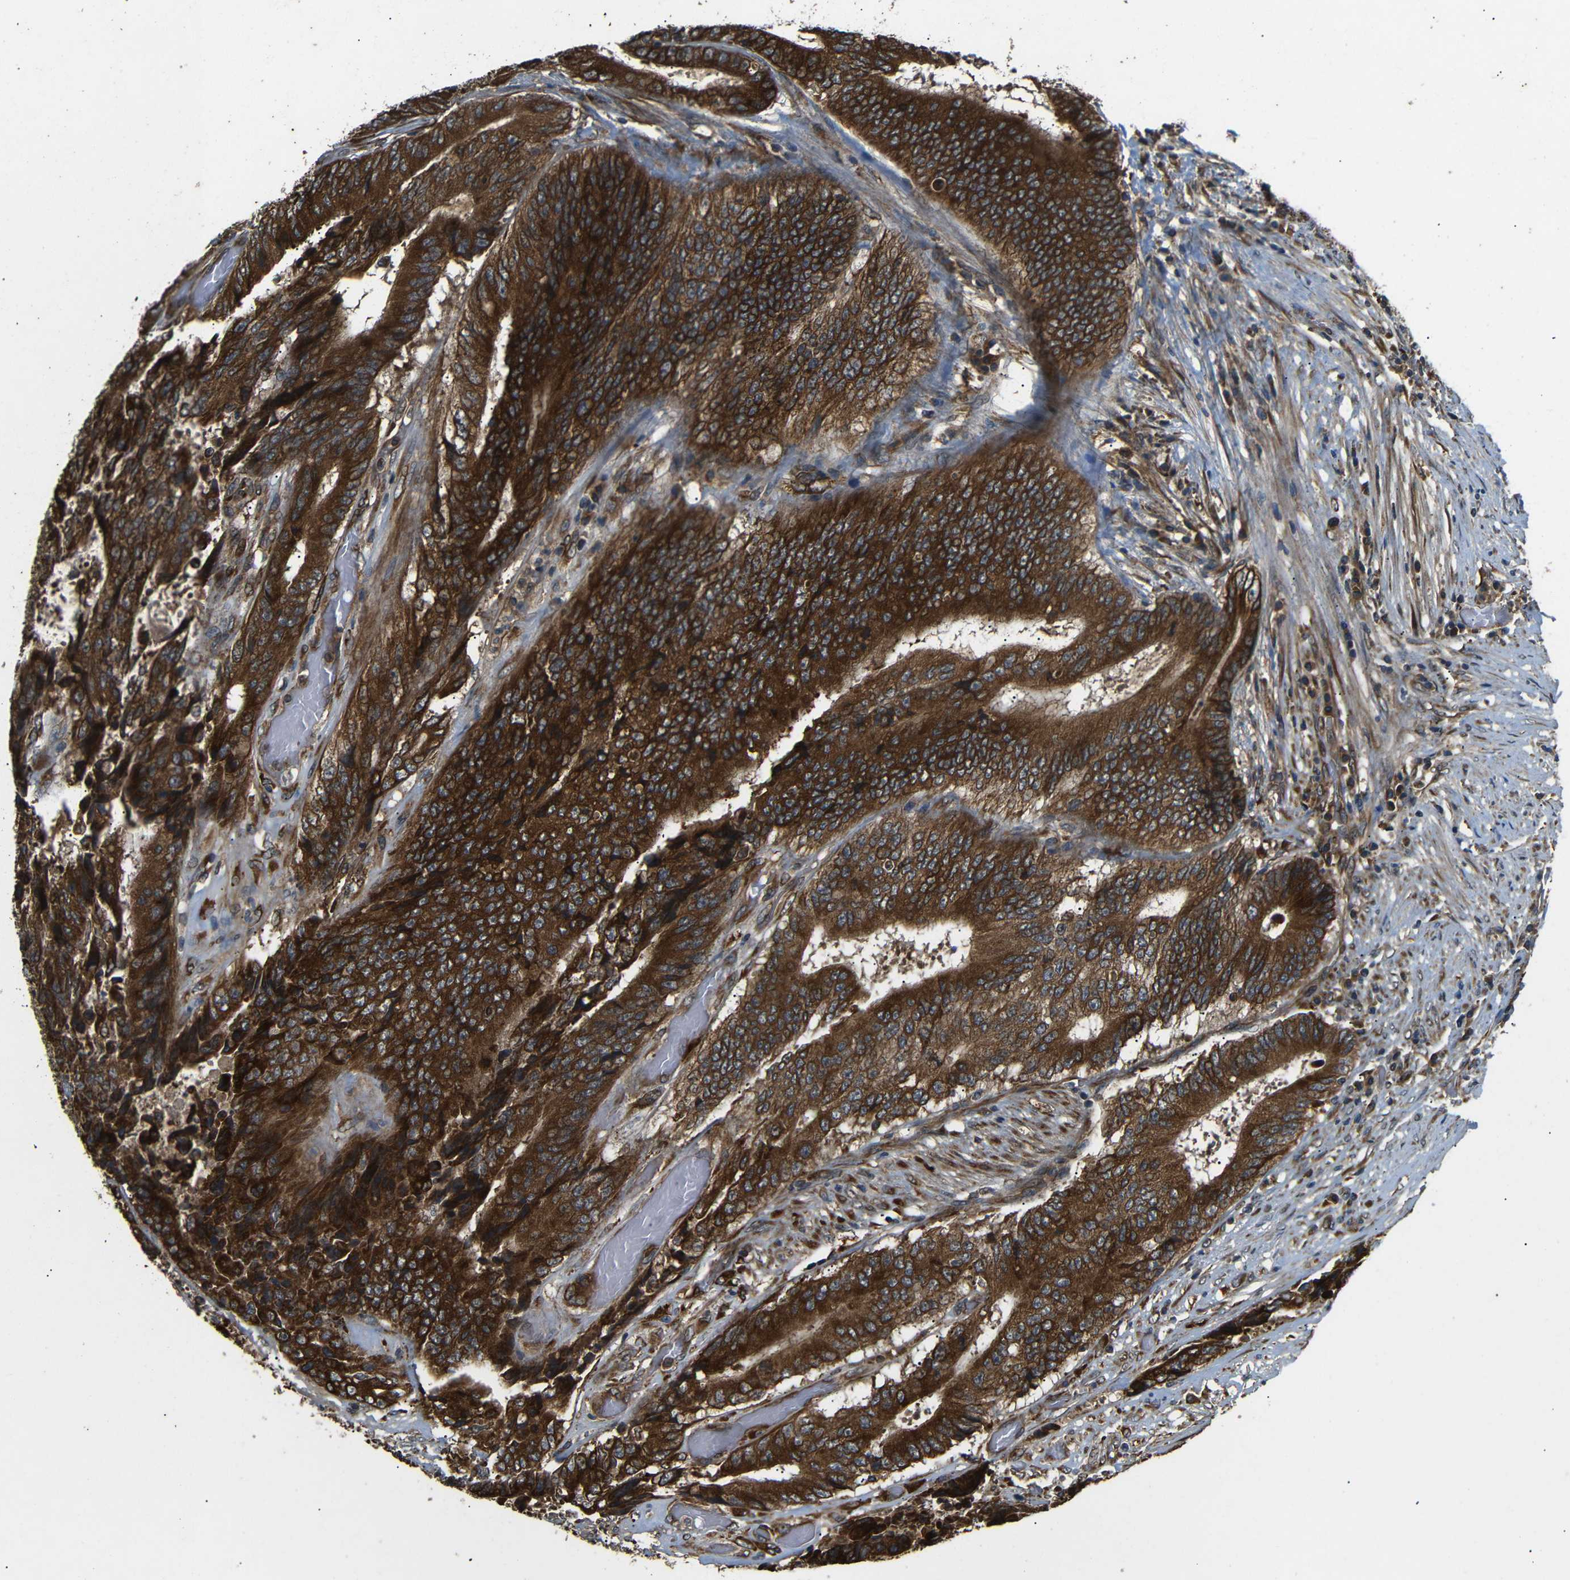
{"staining": {"intensity": "strong", "quantity": ">75%", "location": "cytoplasmic/membranous"}, "tissue": "colorectal cancer", "cell_type": "Tumor cells", "image_type": "cancer", "snomed": [{"axis": "morphology", "description": "Adenocarcinoma, NOS"}, {"axis": "topography", "description": "Rectum"}], "caption": "Adenocarcinoma (colorectal) stained with DAB (3,3'-diaminobenzidine) immunohistochemistry displays high levels of strong cytoplasmic/membranous staining in about >75% of tumor cells.", "gene": "TRPC1", "patient": {"sex": "male", "age": 72}}